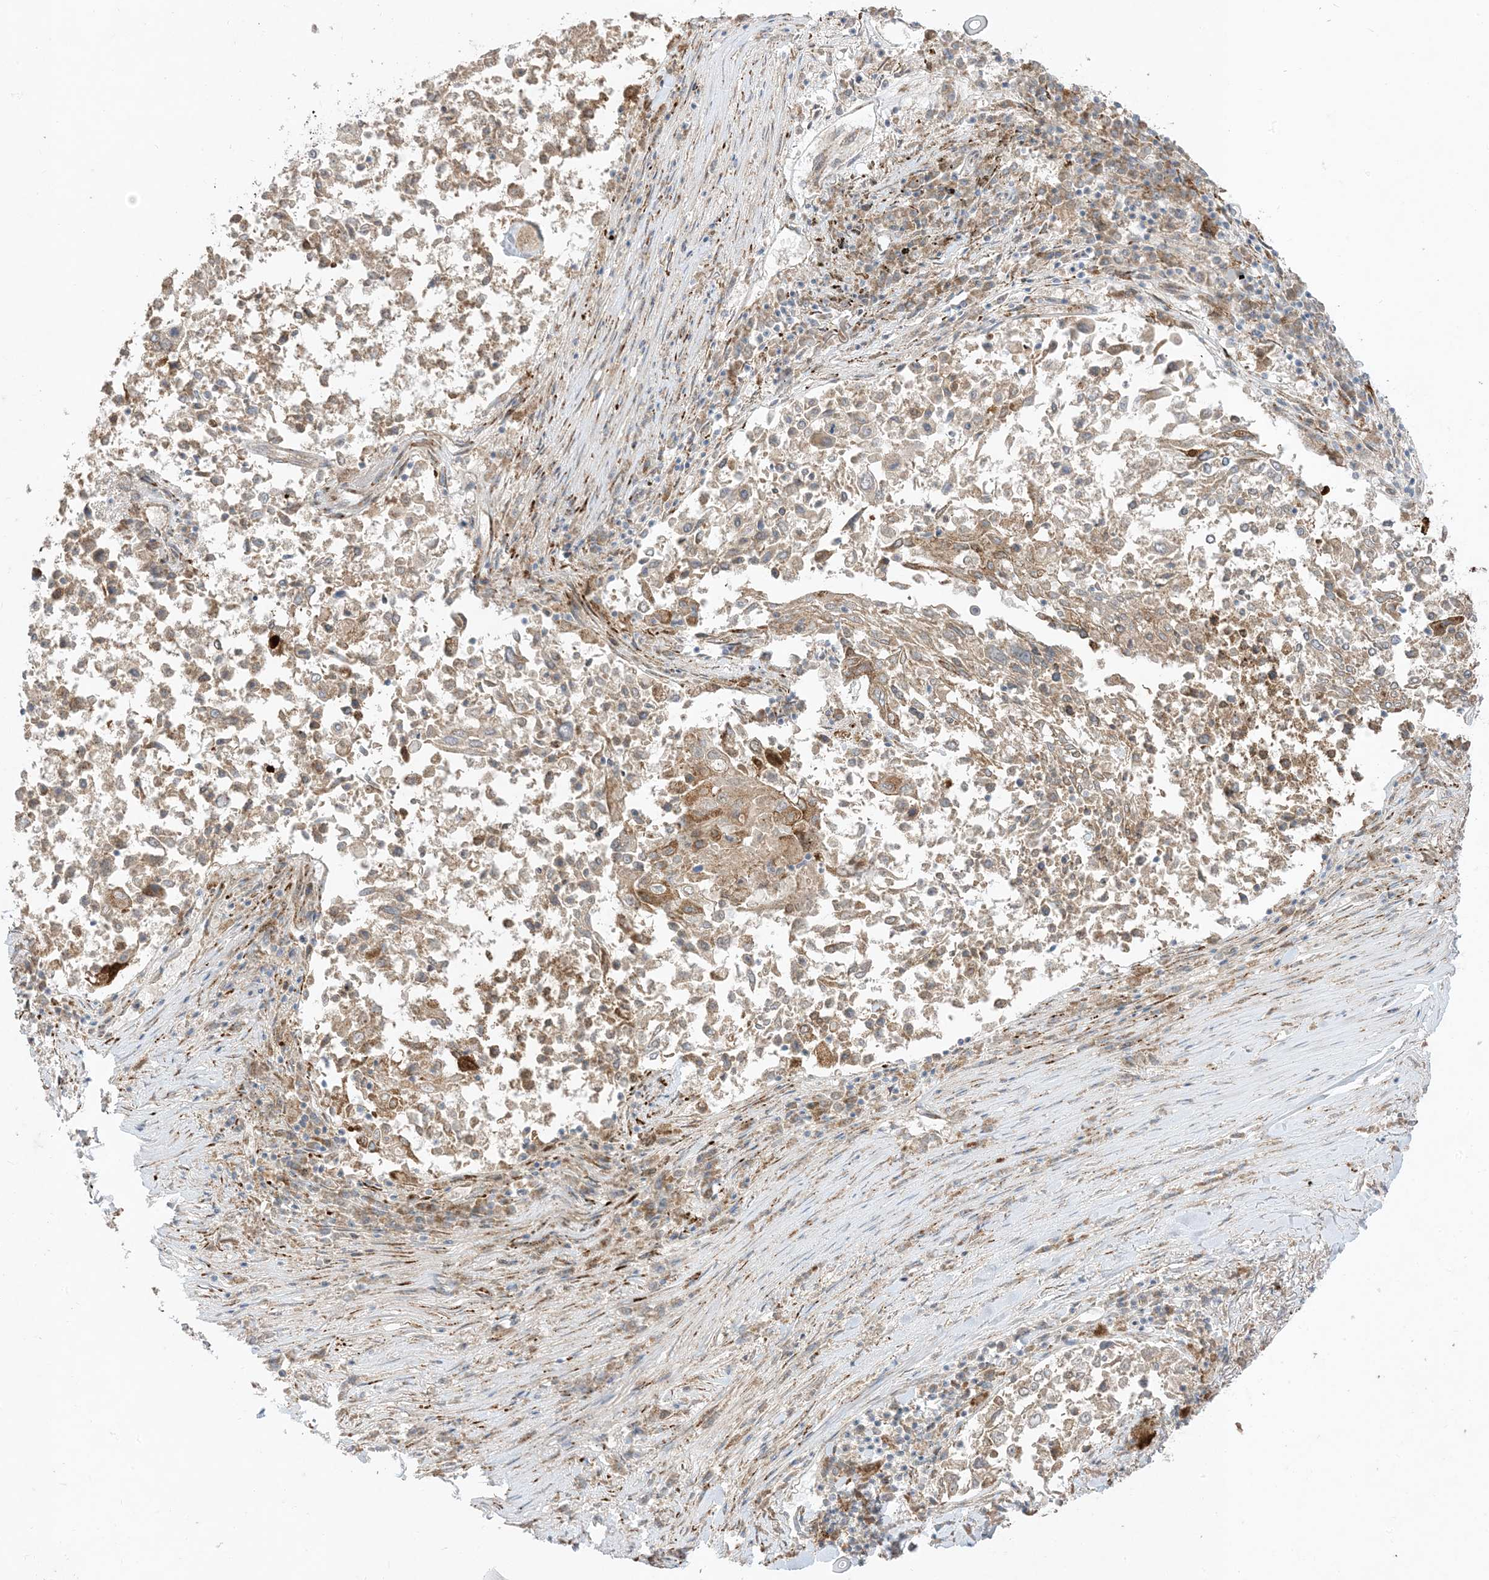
{"staining": {"intensity": "weak", "quantity": ">75%", "location": "cytoplasmic/membranous"}, "tissue": "lung cancer", "cell_type": "Tumor cells", "image_type": "cancer", "snomed": [{"axis": "morphology", "description": "Squamous cell carcinoma, NOS"}, {"axis": "topography", "description": "Lung"}], "caption": "High-magnification brightfield microscopy of squamous cell carcinoma (lung) stained with DAB (brown) and counterstained with hematoxylin (blue). tumor cells exhibit weak cytoplasmic/membranous staining is appreciated in about>75% of cells. (DAB IHC, brown staining for protein, blue staining for nuclei).", "gene": "ODC1", "patient": {"sex": "male", "age": 65}}